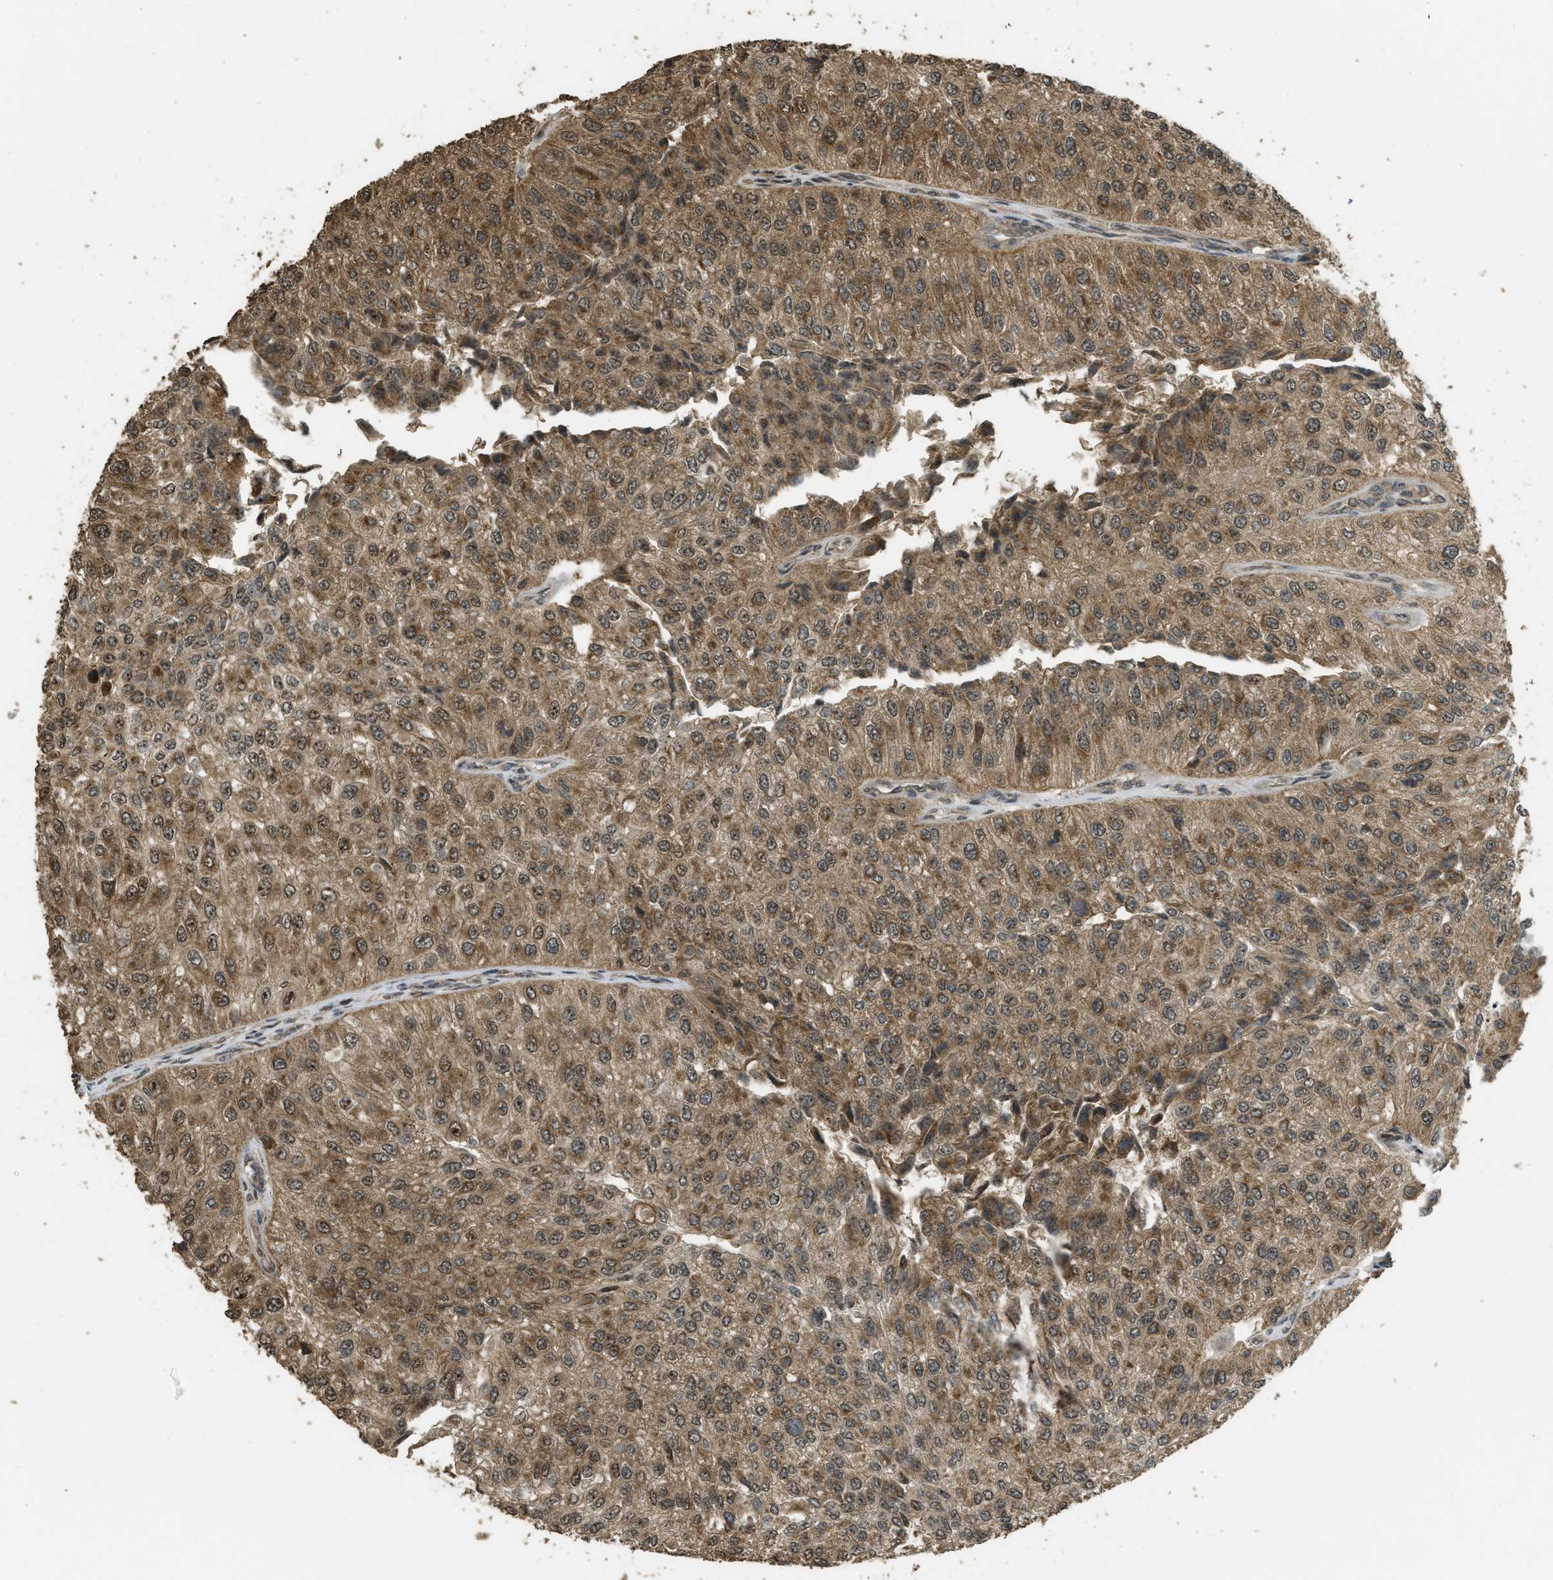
{"staining": {"intensity": "moderate", "quantity": ">75%", "location": "cytoplasmic/membranous,nuclear"}, "tissue": "urothelial cancer", "cell_type": "Tumor cells", "image_type": "cancer", "snomed": [{"axis": "morphology", "description": "Urothelial carcinoma, High grade"}, {"axis": "topography", "description": "Kidney"}, {"axis": "topography", "description": "Urinary bladder"}], "caption": "Immunohistochemical staining of urothelial cancer reveals moderate cytoplasmic/membranous and nuclear protein positivity in approximately >75% of tumor cells.", "gene": "CTPS1", "patient": {"sex": "male", "age": 77}}